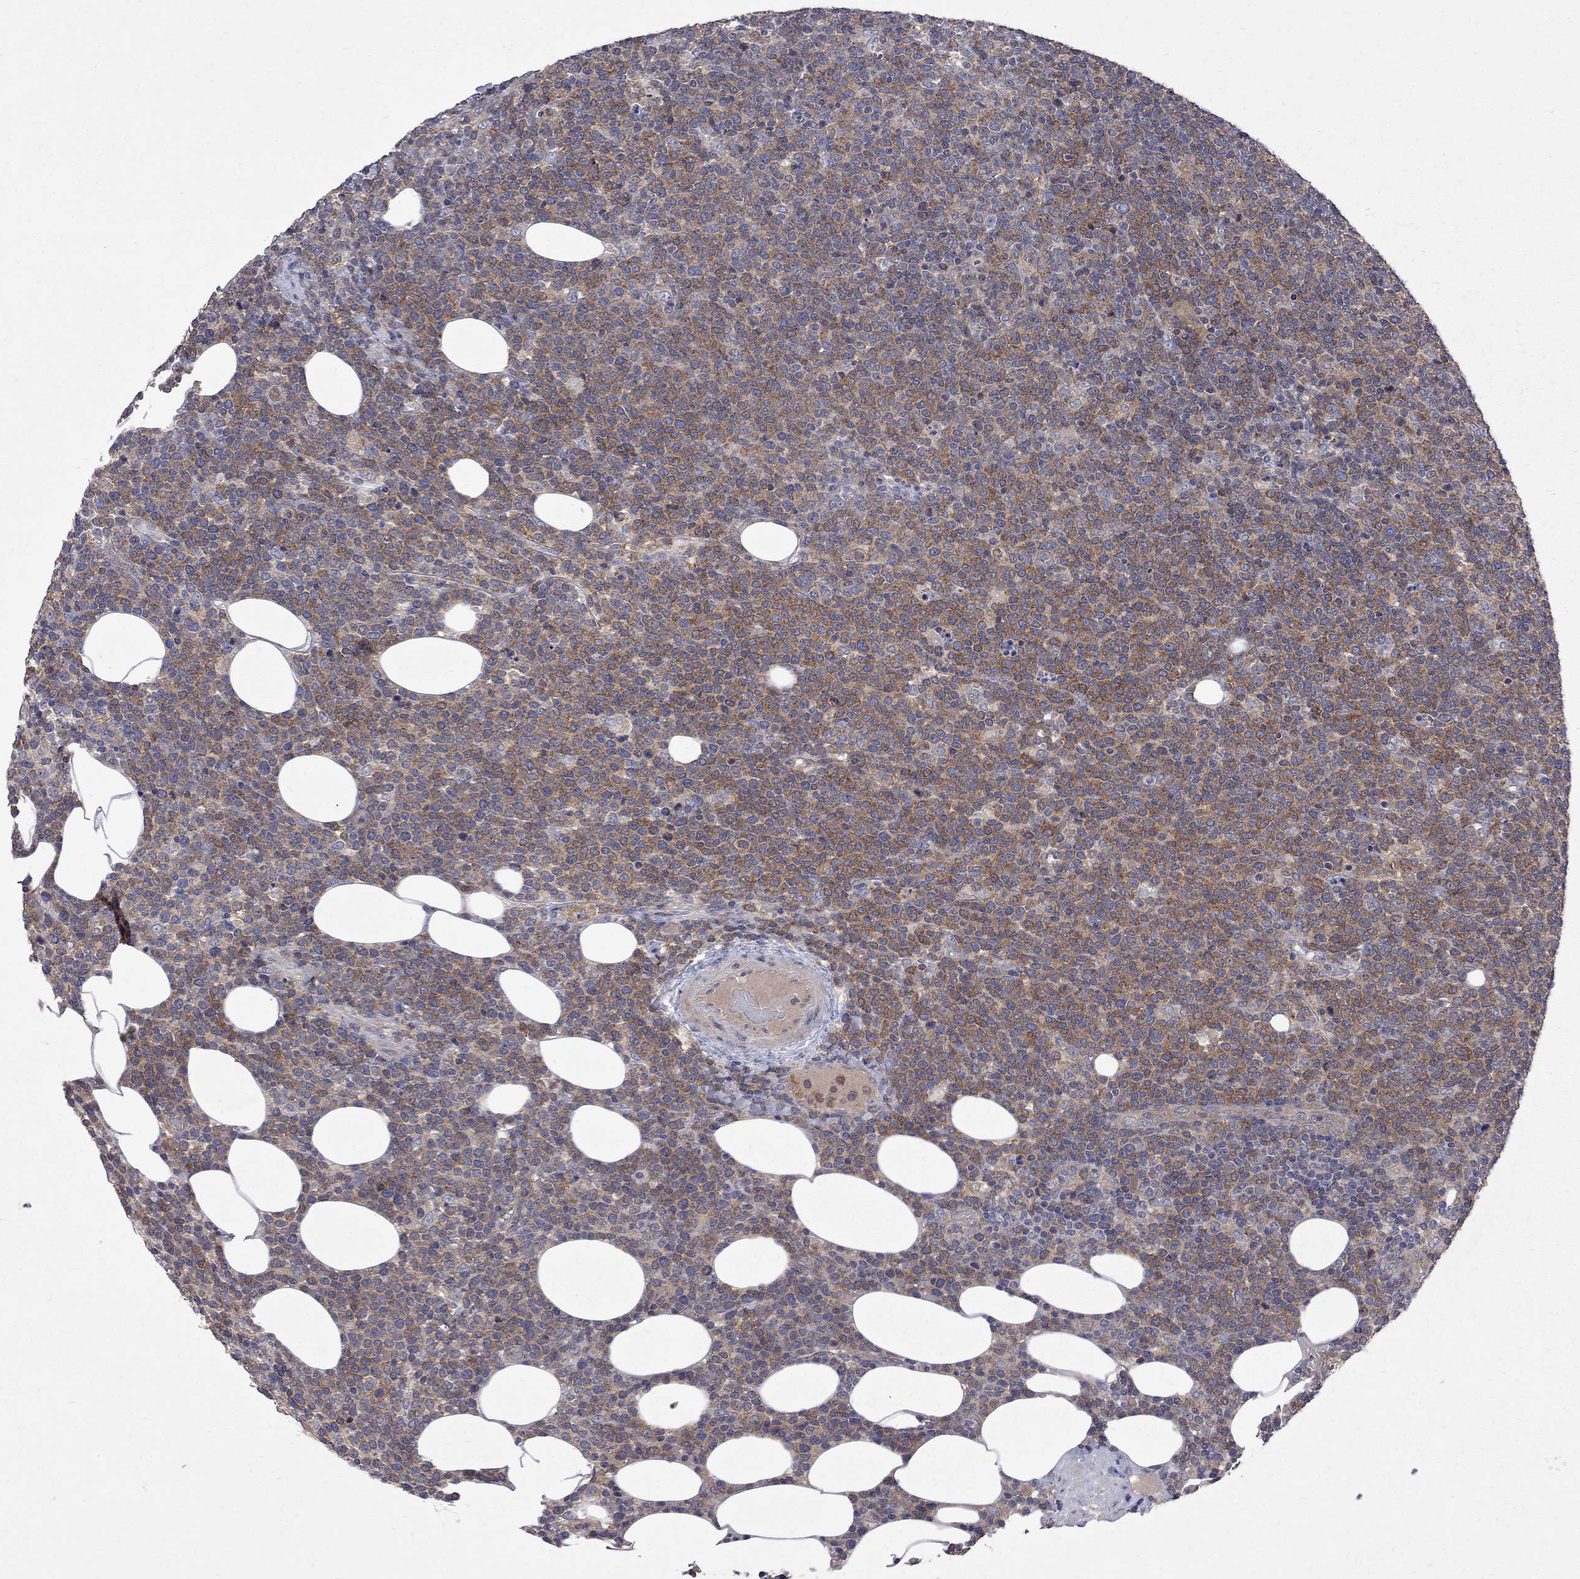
{"staining": {"intensity": "moderate", "quantity": "25%-75%", "location": "cytoplasmic/membranous"}, "tissue": "lymphoma", "cell_type": "Tumor cells", "image_type": "cancer", "snomed": [{"axis": "morphology", "description": "Malignant lymphoma, non-Hodgkin's type, High grade"}, {"axis": "topography", "description": "Lymph node"}], "caption": "Lymphoma stained with DAB (3,3'-diaminobenzidine) immunohistochemistry (IHC) reveals medium levels of moderate cytoplasmic/membranous positivity in approximately 25%-75% of tumor cells. (IHC, brightfield microscopy, high magnification).", "gene": "ABI3", "patient": {"sex": "male", "age": 61}}